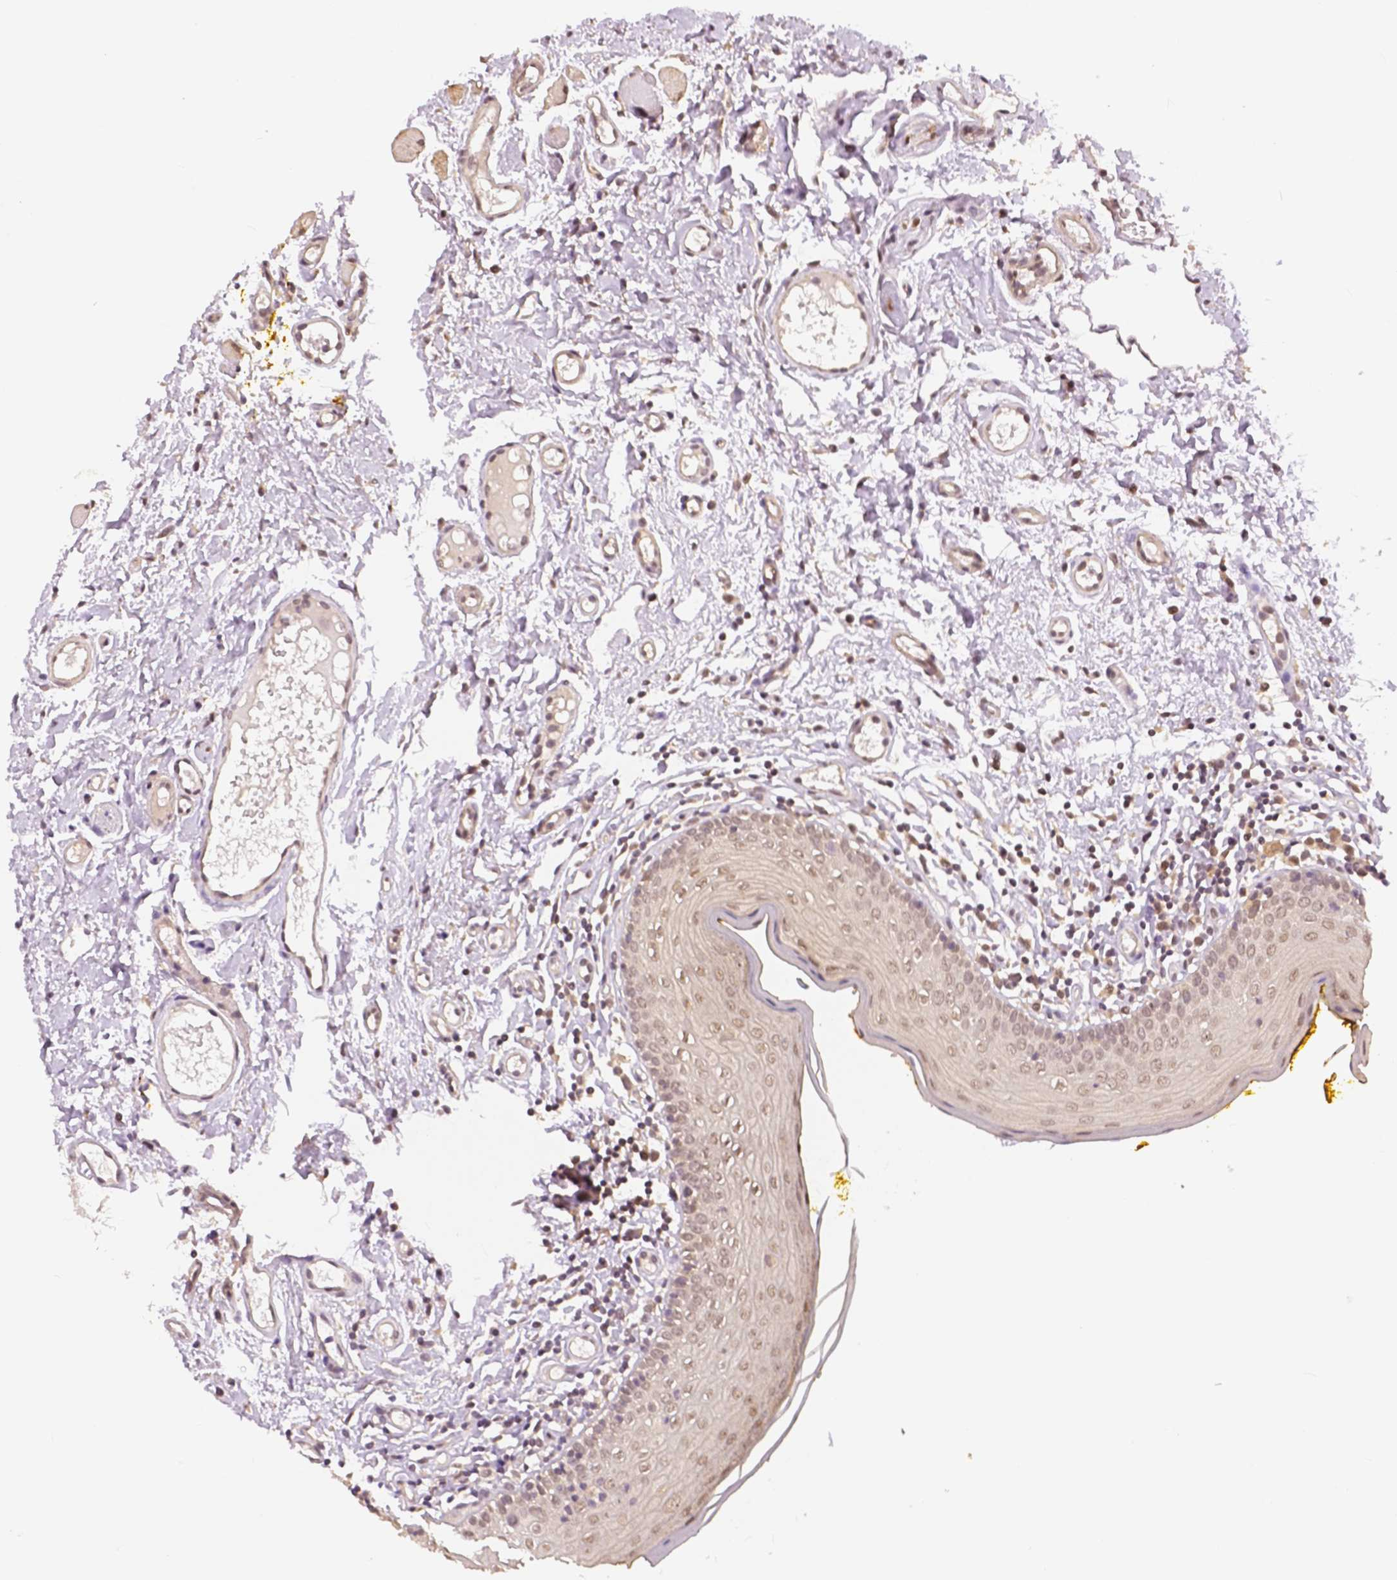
{"staining": {"intensity": "moderate", "quantity": ">75%", "location": "nuclear"}, "tissue": "oral mucosa", "cell_type": "Squamous epithelial cells", "image_type": "normal", "snomed": [{"axis": "morphology", "description": "Normal tissue, NOS"}, {"axis": "topography", "description": "Oral tissue"}, {"axis": "topography", "description": "Tounge, NOS"}], "caption": "Immunohistochemical staining of benign human oral mucosa exhibits medium levels of moderate nuclear expression in about >75% of squamous epithelial cells. Immunohistochemistry stains the protein in brown and the nuclei are stained blue.", "gene": "MAP1LC3B", "patient": {"sex": "female", "age": 58}}